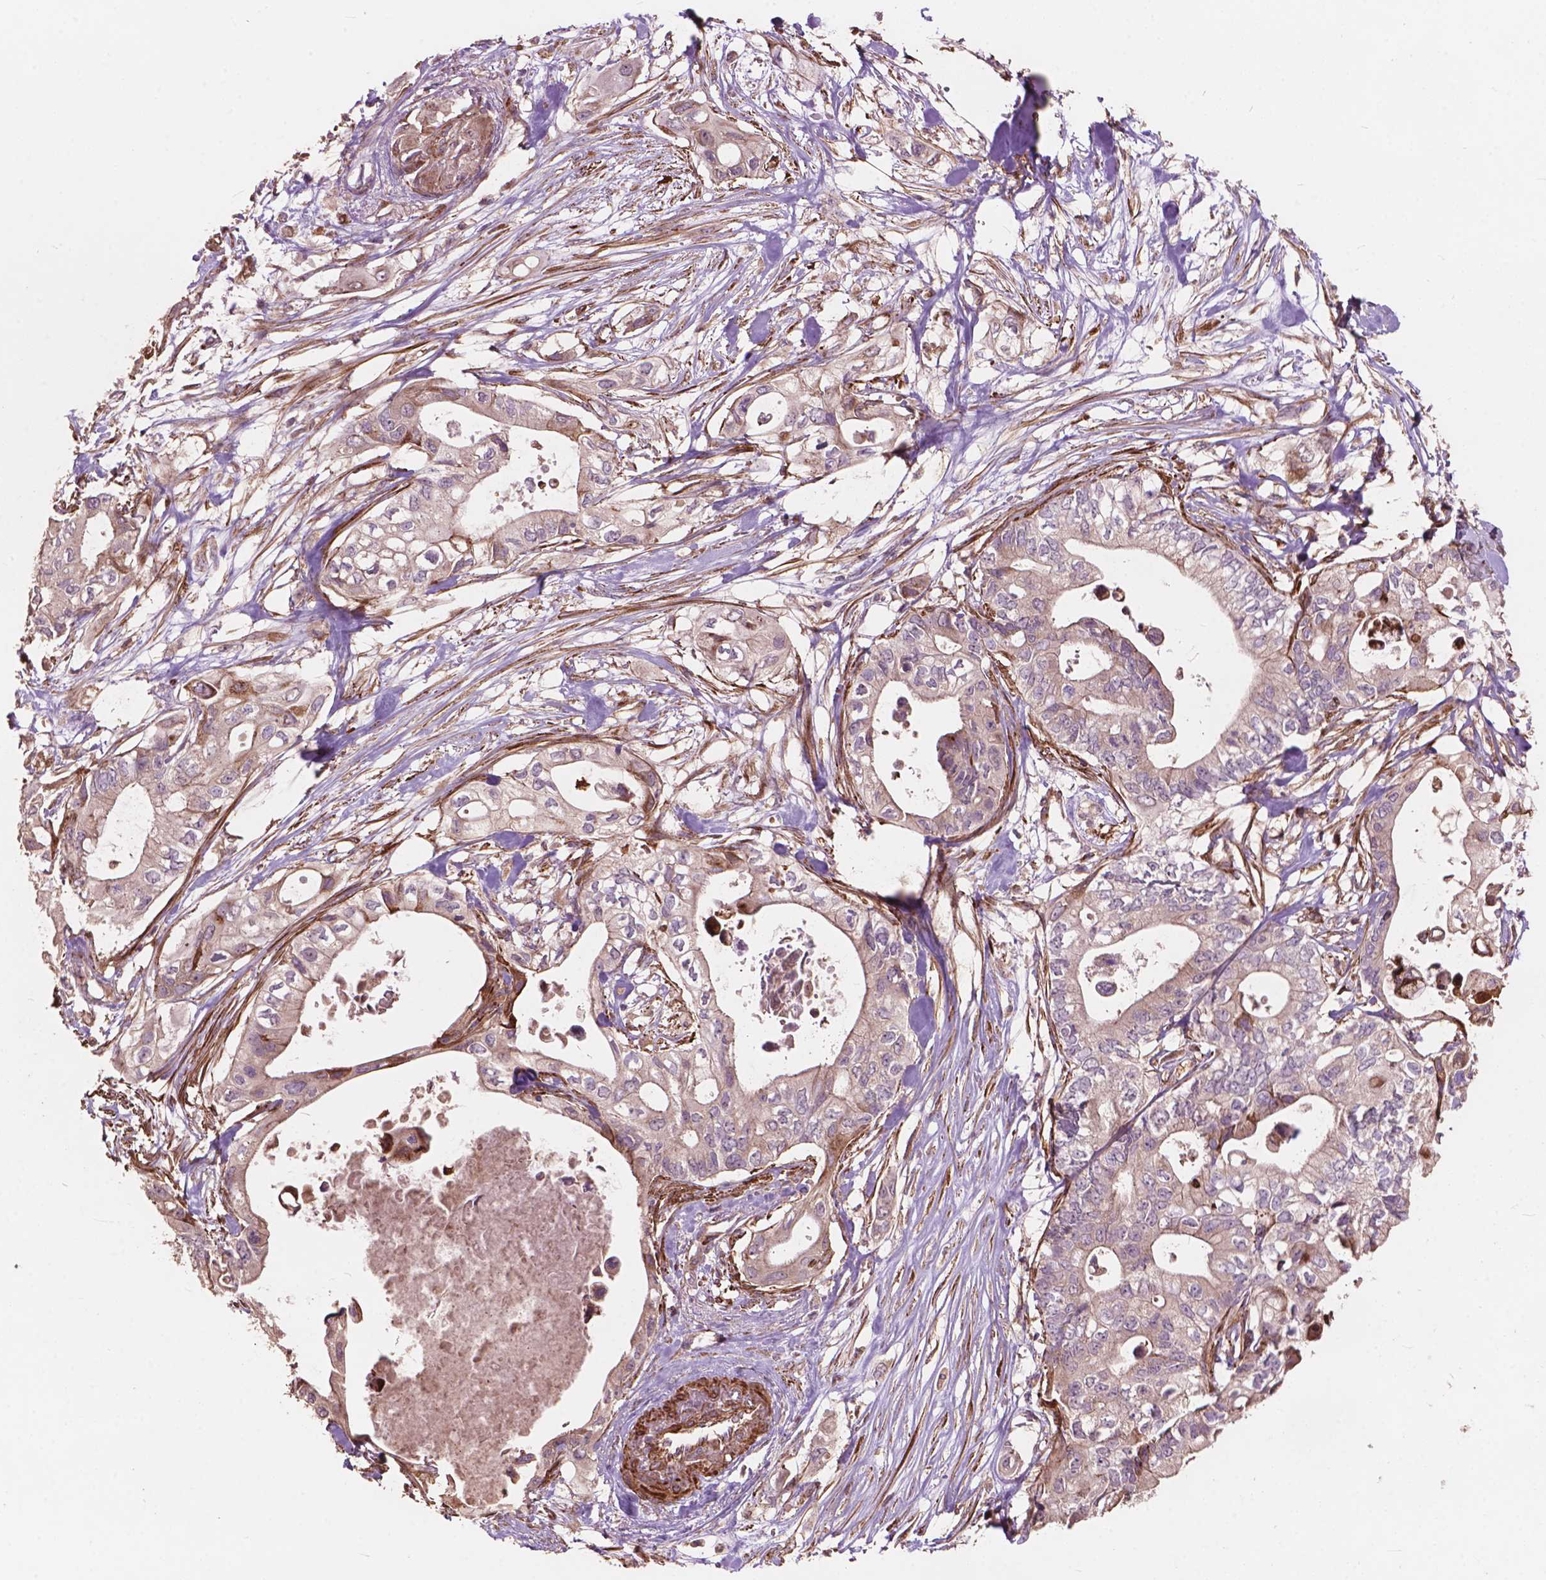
{"staining": {"intensity": "weak", "quantity": "25%-75%", "location": "cytoplasmic/membranous"}, "tissue": "pancreatic cancer", "cell_type": "Tumor cells", "image_type": "cancer", "snomed": [{"axis": "morphology", "description": "Adenocarcinoma, NOS"}, {"axis": "topography", "description": "Pancreas"}], "caption": "A low amount of weak cytoplasmic/membranous expression is appreciated in approximately 25%-75% of tumor cells in pancreatic cancer (adenocarcinoma) tissue.", "gene": "FNIP1", "patient": {"sex": "female", "age": 63}}